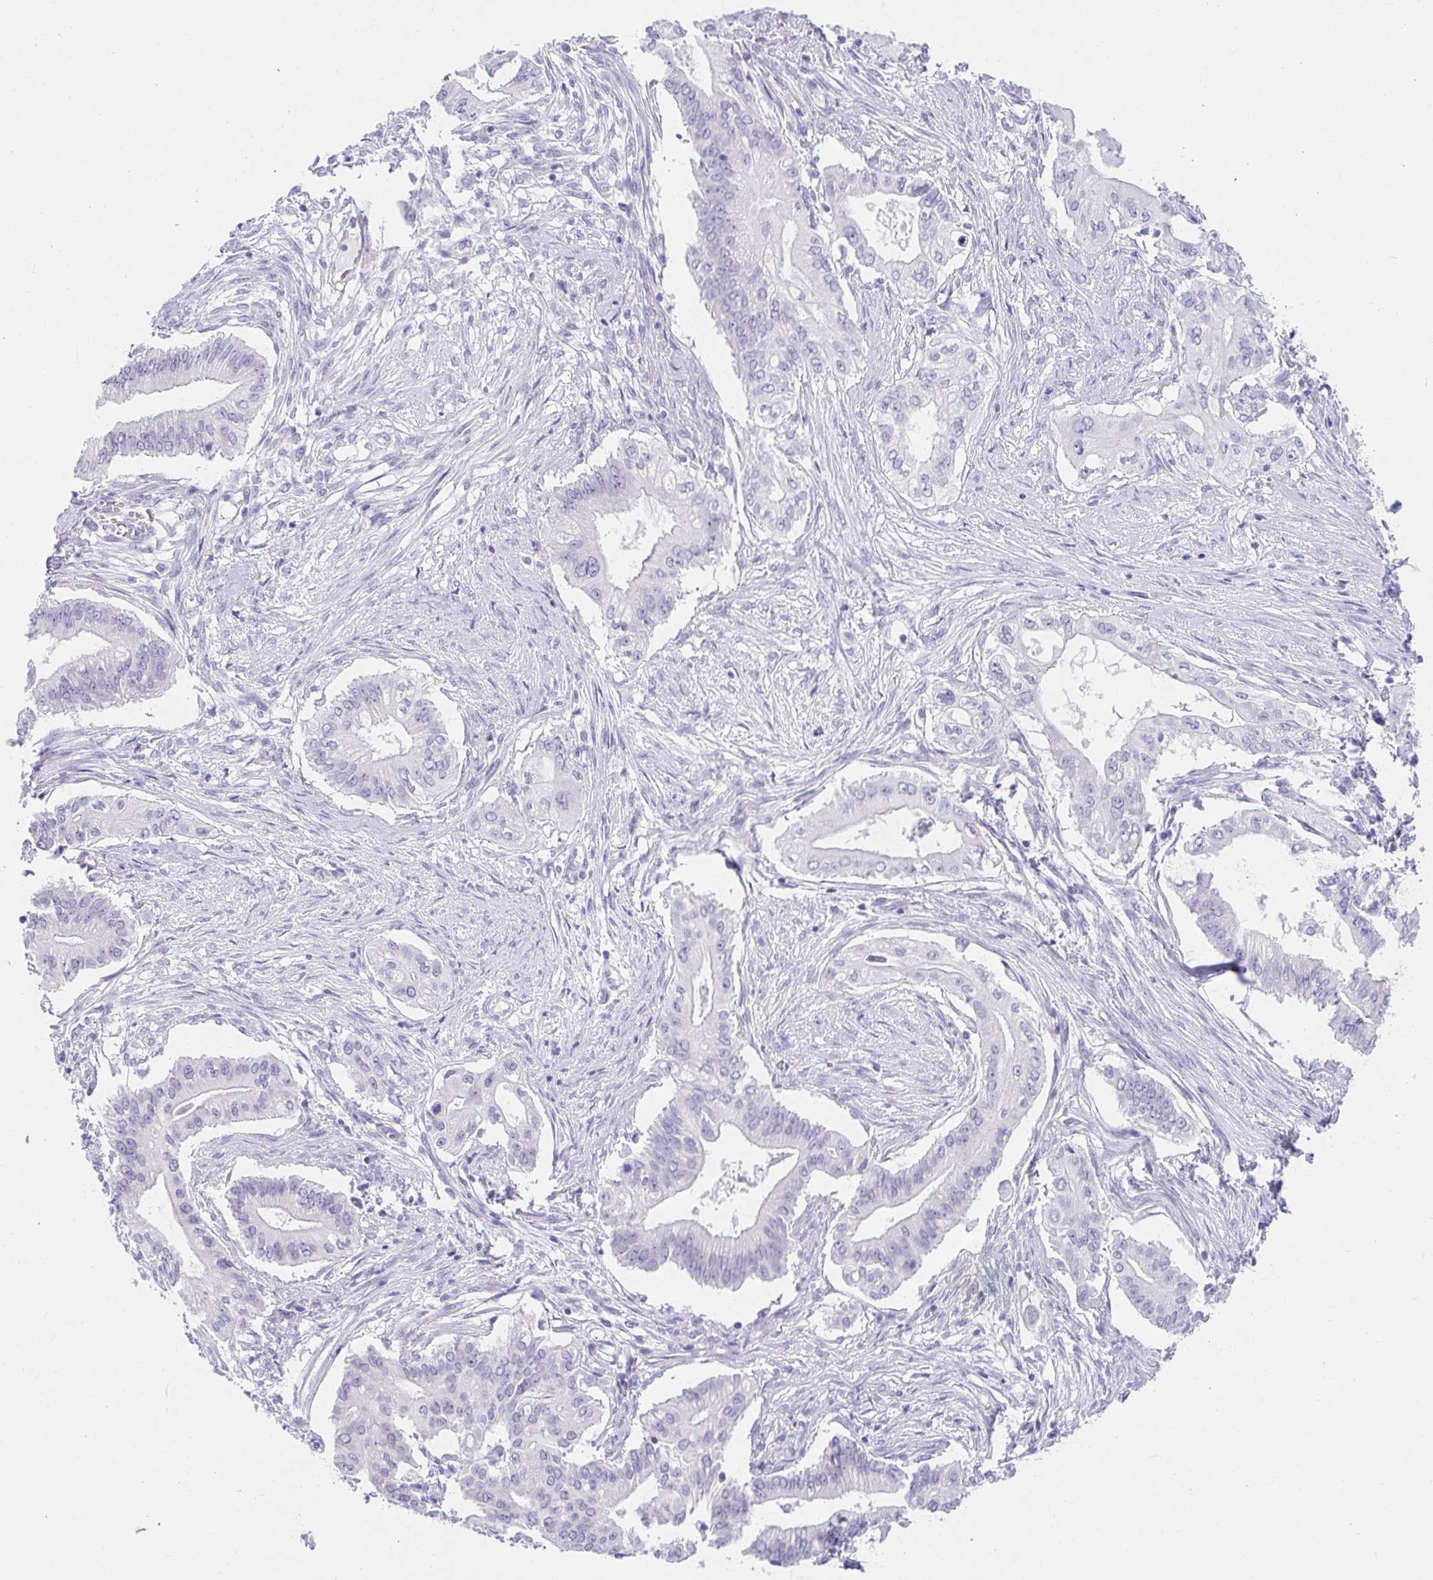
{"staining": {"intensity": "negative", "quantity": "none", "location": "none"}, "tissue": "pancreatic cancer", "cell_type": "Tumor cells", "image_type": "cancer", "snomed": [{"axis": "morphology", "description": "Adenocarcinoma, NOS"}, {"axis": "topography", "description": "Pancreas"}], "caption": "Tumor cells show no significant protein staining in pancreatic adenocarcinoma.", "gene": "VGLL1", "patient": {"sex": "female", "age": 68}}